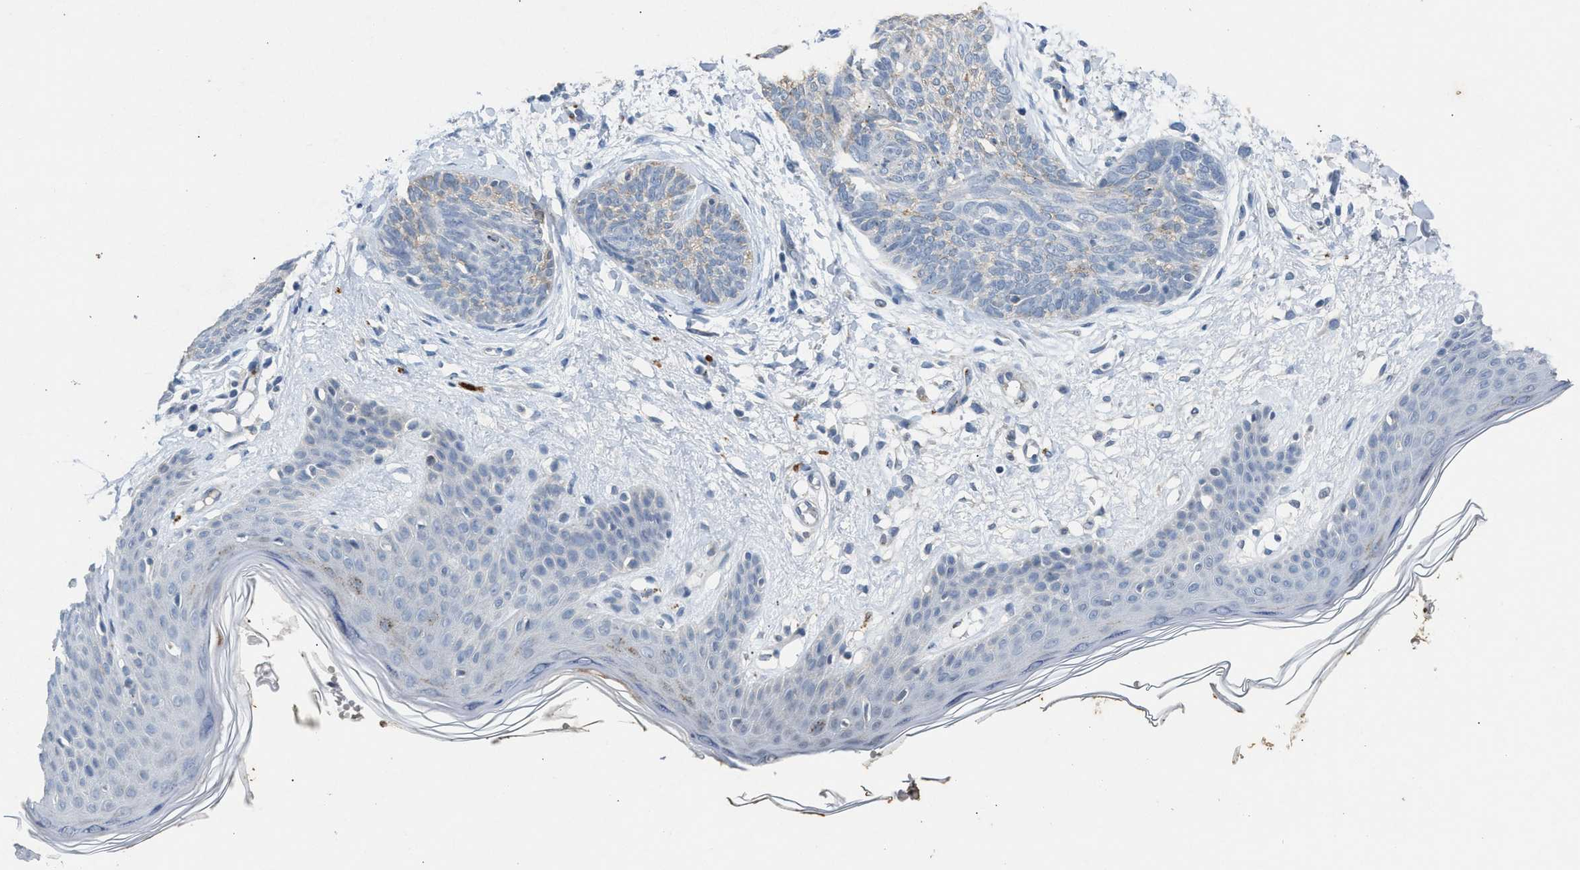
{"staining": {"intensity": "weak", "quantity": "<25%", "location": "cytoplasmic/membranous"}, "tissue": "skin cancer", "cell_type": "Tumor cells", "image_type": "cancer", "snomed": [{"axis": "morphology", "description": "Basal cell carcinoma"}, {"axis": "topography", "description": "Skin"}], "caption": "The photomicrograph displays no staining of tumor cells in skin cancer. (Brightfield microscopy of DAB IHC at high magnification).", "gene": "SLC5A5", "patient": {"sex": "female", "age": 59}}